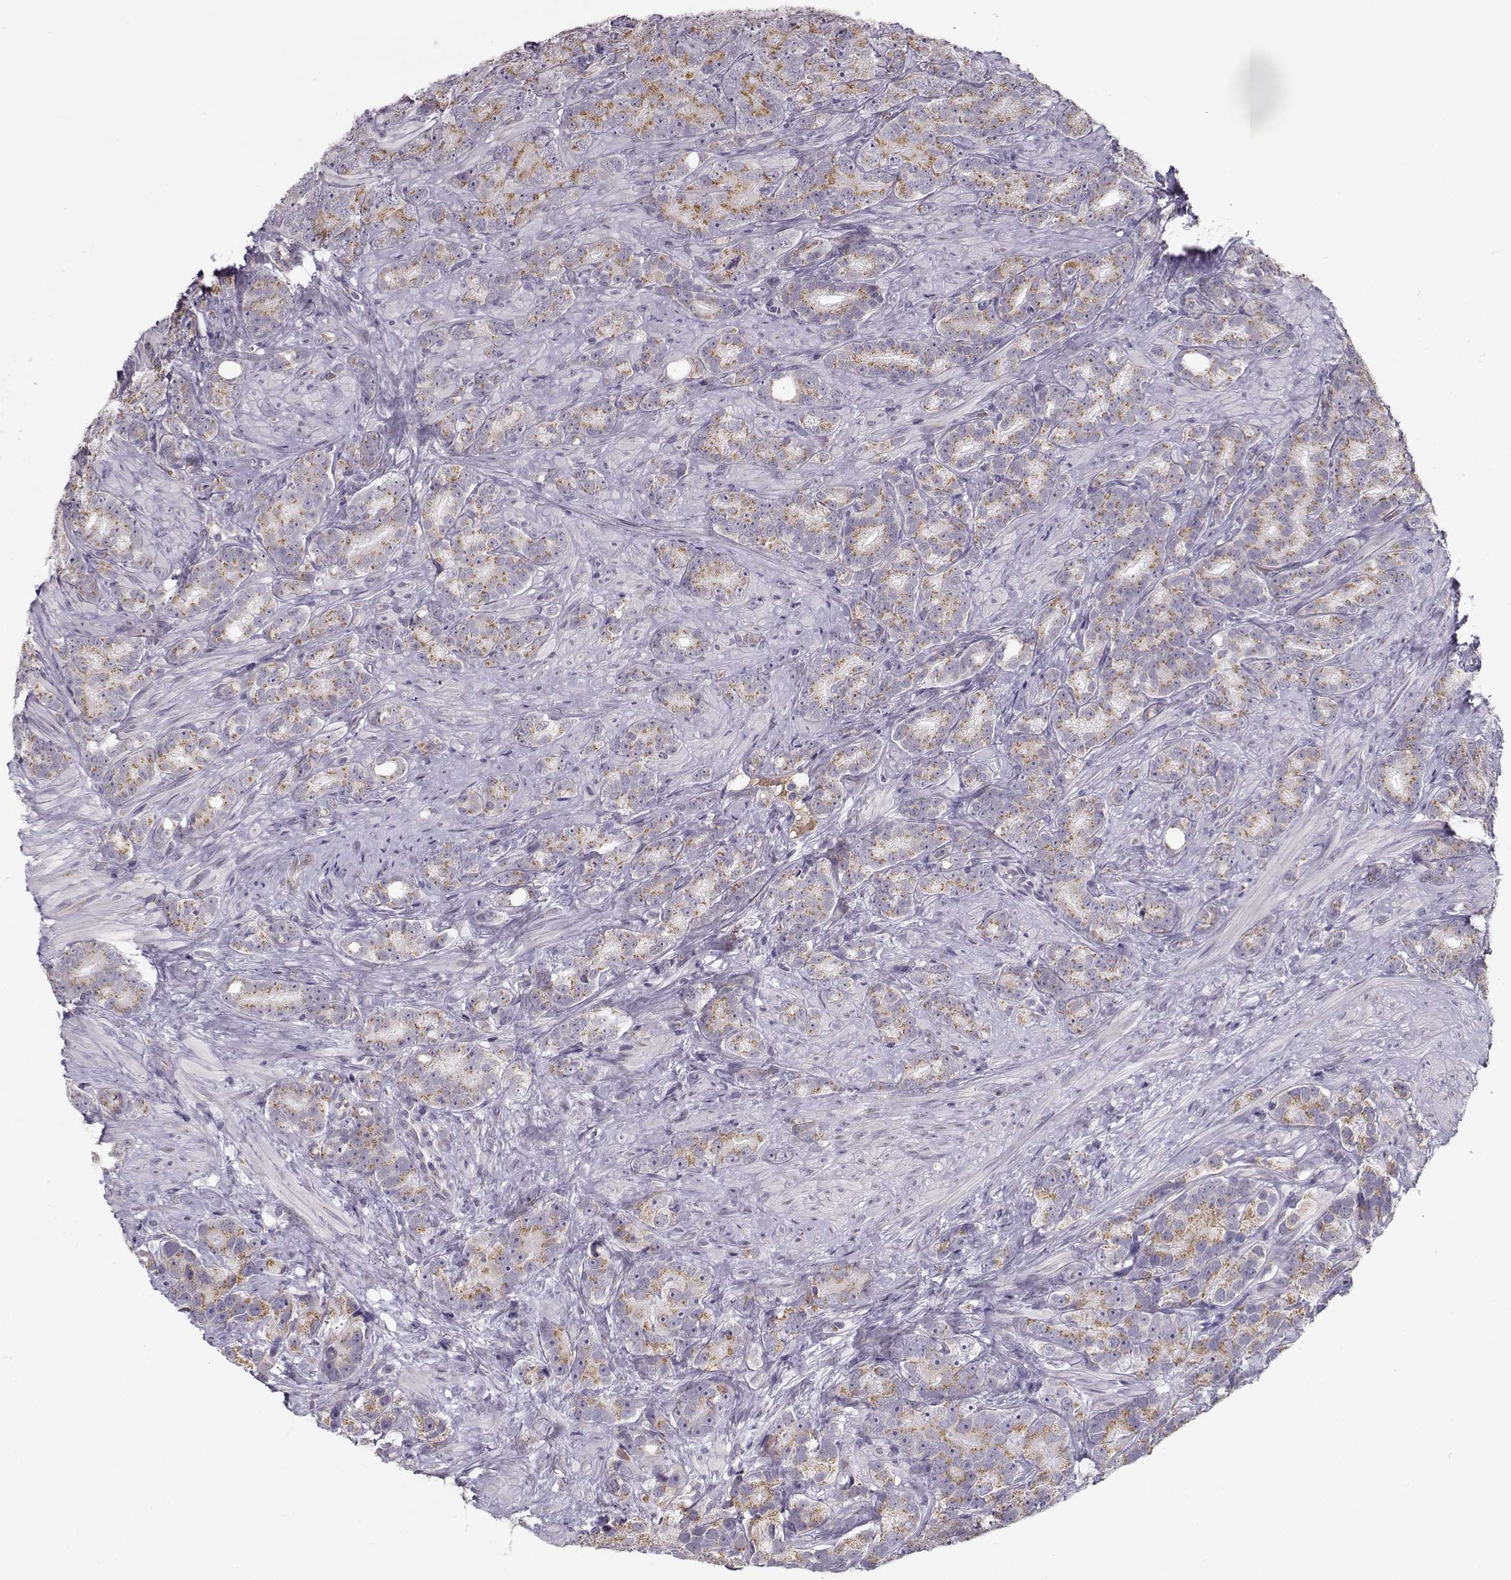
{"staining": {"intensity": "moderate", "quantity": ">75%", "location": "cytoplasmic/membranous"}, "tissue": "prostate cancer", "cell_type": "Tumor cells", "image_type": "cancer", "snomed": [{"axis": "morphology", "description": "Adenocarcinoma, High grade"}, {"axis": "topography", "description": "Prostate"}], "caption": "Prostate cancer stained with a protein marker exhibits moderate staining in tumor cells.", "gene": "SLC4A5", "patient": {"sex": "male", "age": 90}}